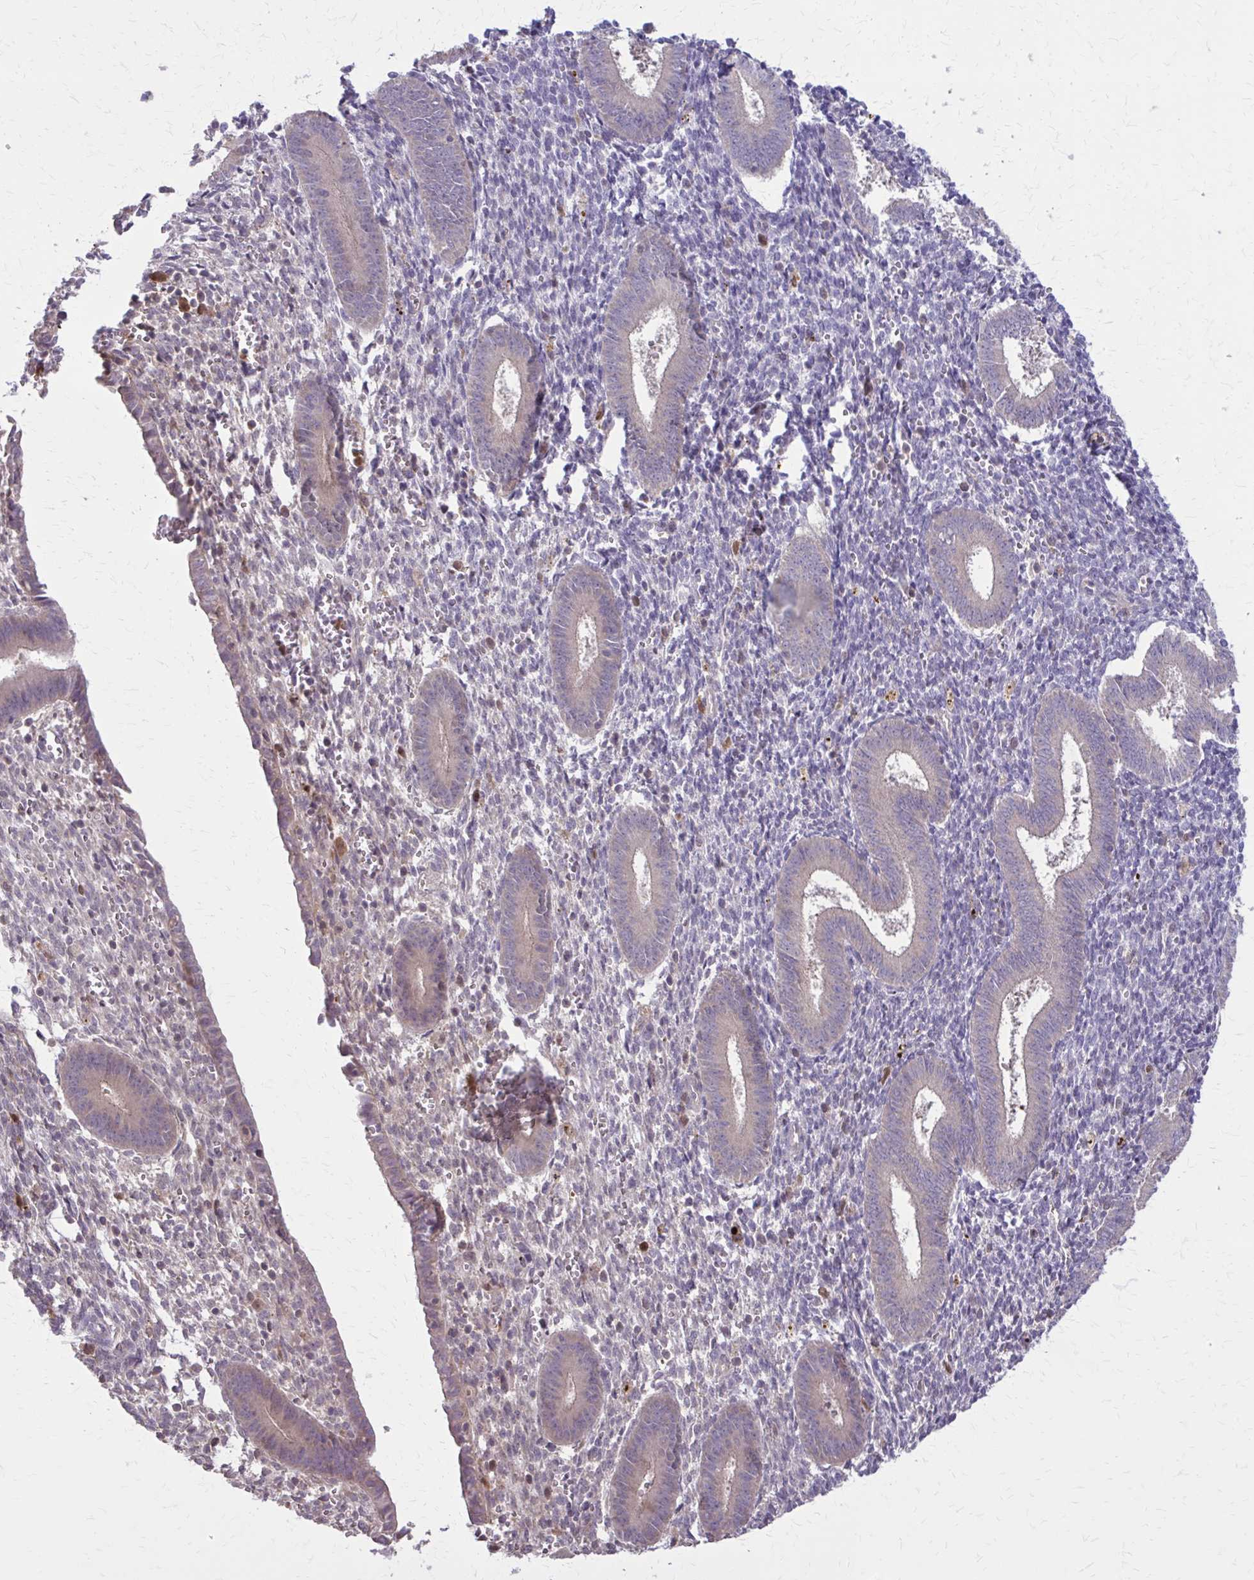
{"staining": {"intensity": "weak", "quantity": "<25%", "location": "cytoplasmic/membranous"}, "tissue": "endometrium", "cell_type": "Cells in endometrial stroma", "image_type": "normal", "snomed": [{"axis": "morphology", "description": "Normal tissue, NOS"}, {"axis": "topography", "description": "Endometrium"}], "caption": "Immunohistochemical staining of unremarkable endometrium reveals no significant positivity in cells in endometrial stroma. The staining was performed using DAB to visualize the protein expression in brown, while the nuclei were stained in blue with hematoxylin (Magnification: 20x).", "gene": "NRBF2", "patient": {"sex": "female", "age": 25}}